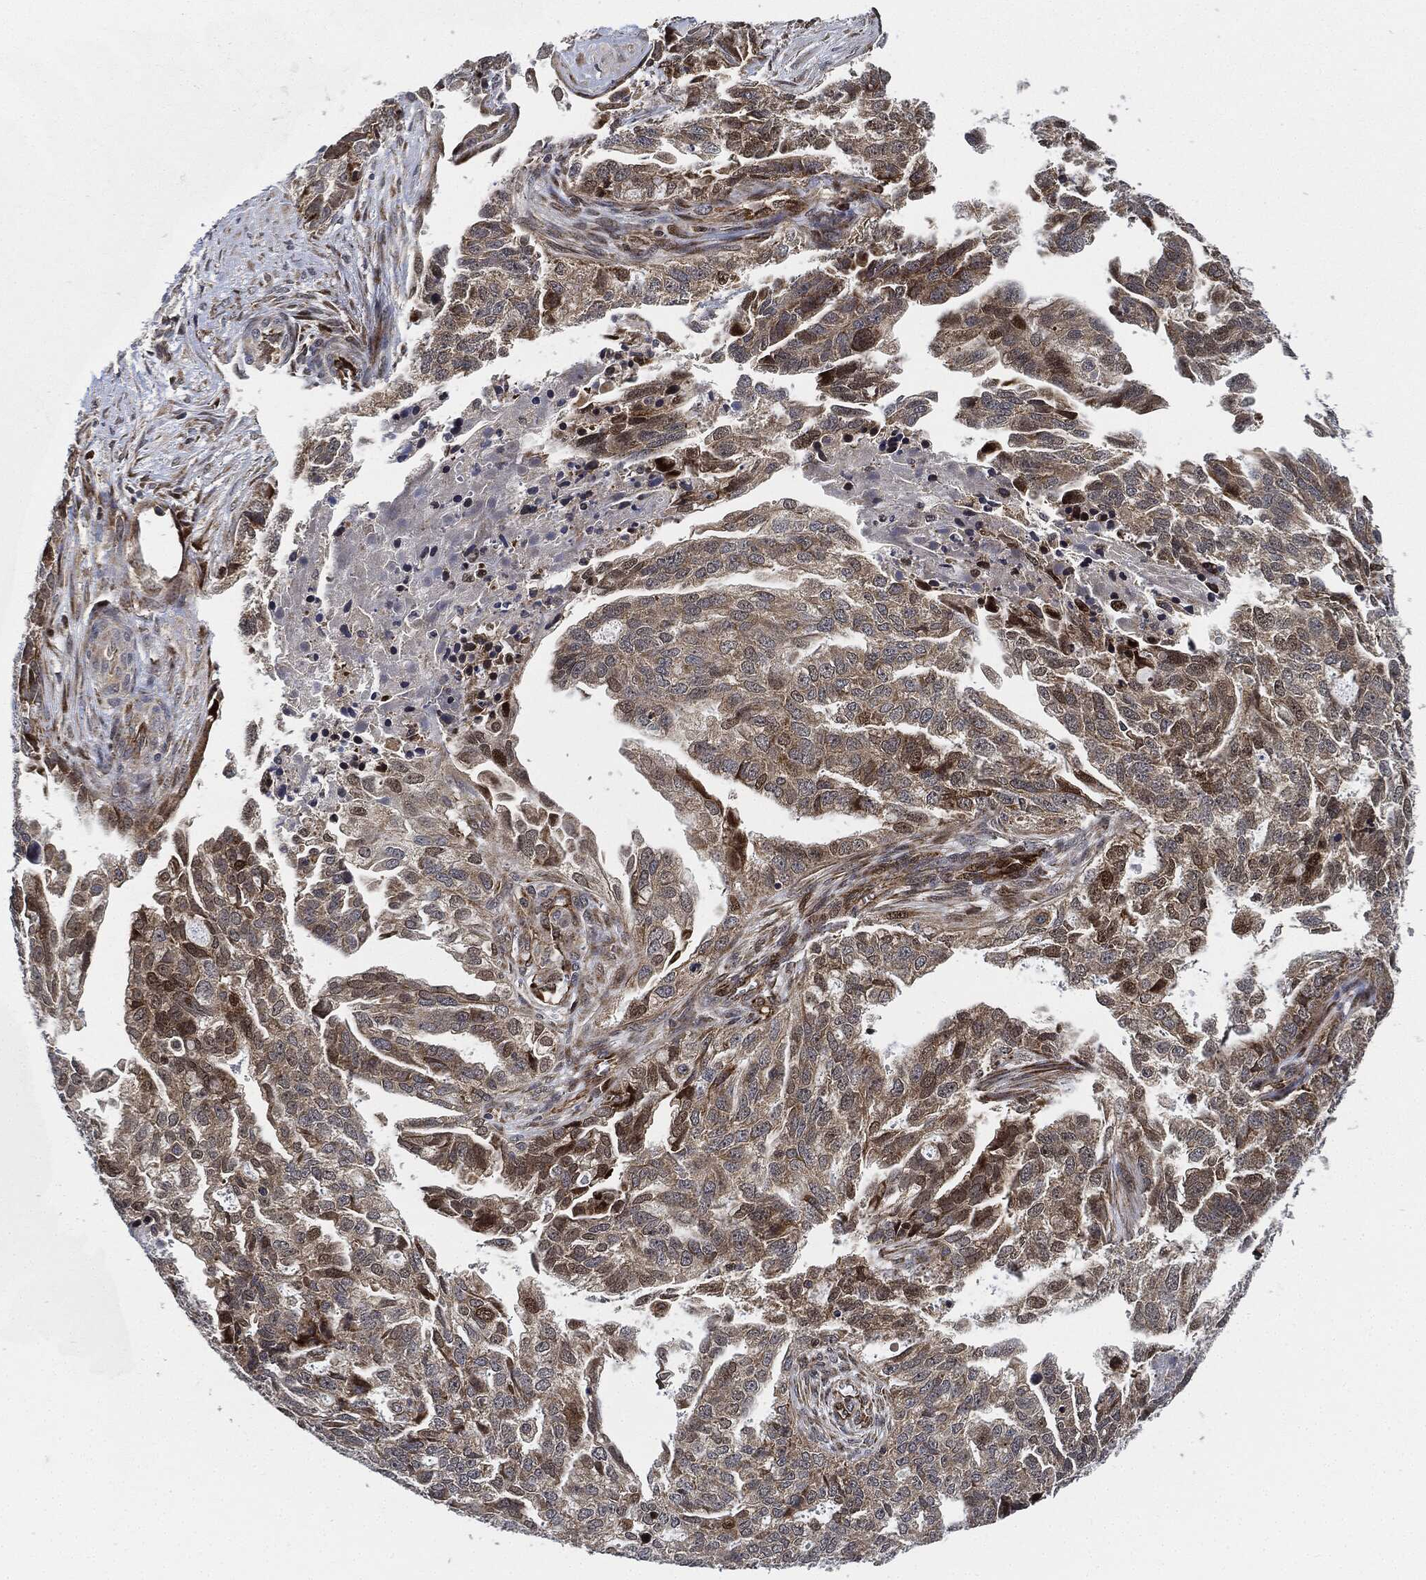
{"staining": {"intensity": "weak", "quantity": "25%-75%", "location": "cytoplasmic/membranous"}, "tissue": "ovarian cancer", "cell_type": "Tumor cells", "image_type": "cancer", "snomed": [{"axis": "morphology", "description": "Cystadenocarcinoma, serous, NOS"}, {"axis": "topography", "description": "Ovary"}], "caption": "High-power microscopy captured an immunohistochemistry (IHC) photomicrograph of ovarian serous cystadenocarcinoma, revealing weak cytoplasmic/membranous expression in about 25%-75% of tumor cells. (DAB = brown stain, brightfield microscopy at high magnification).", "gene": "RNASEL", "patient": {"sex": "female", "age": 51}}